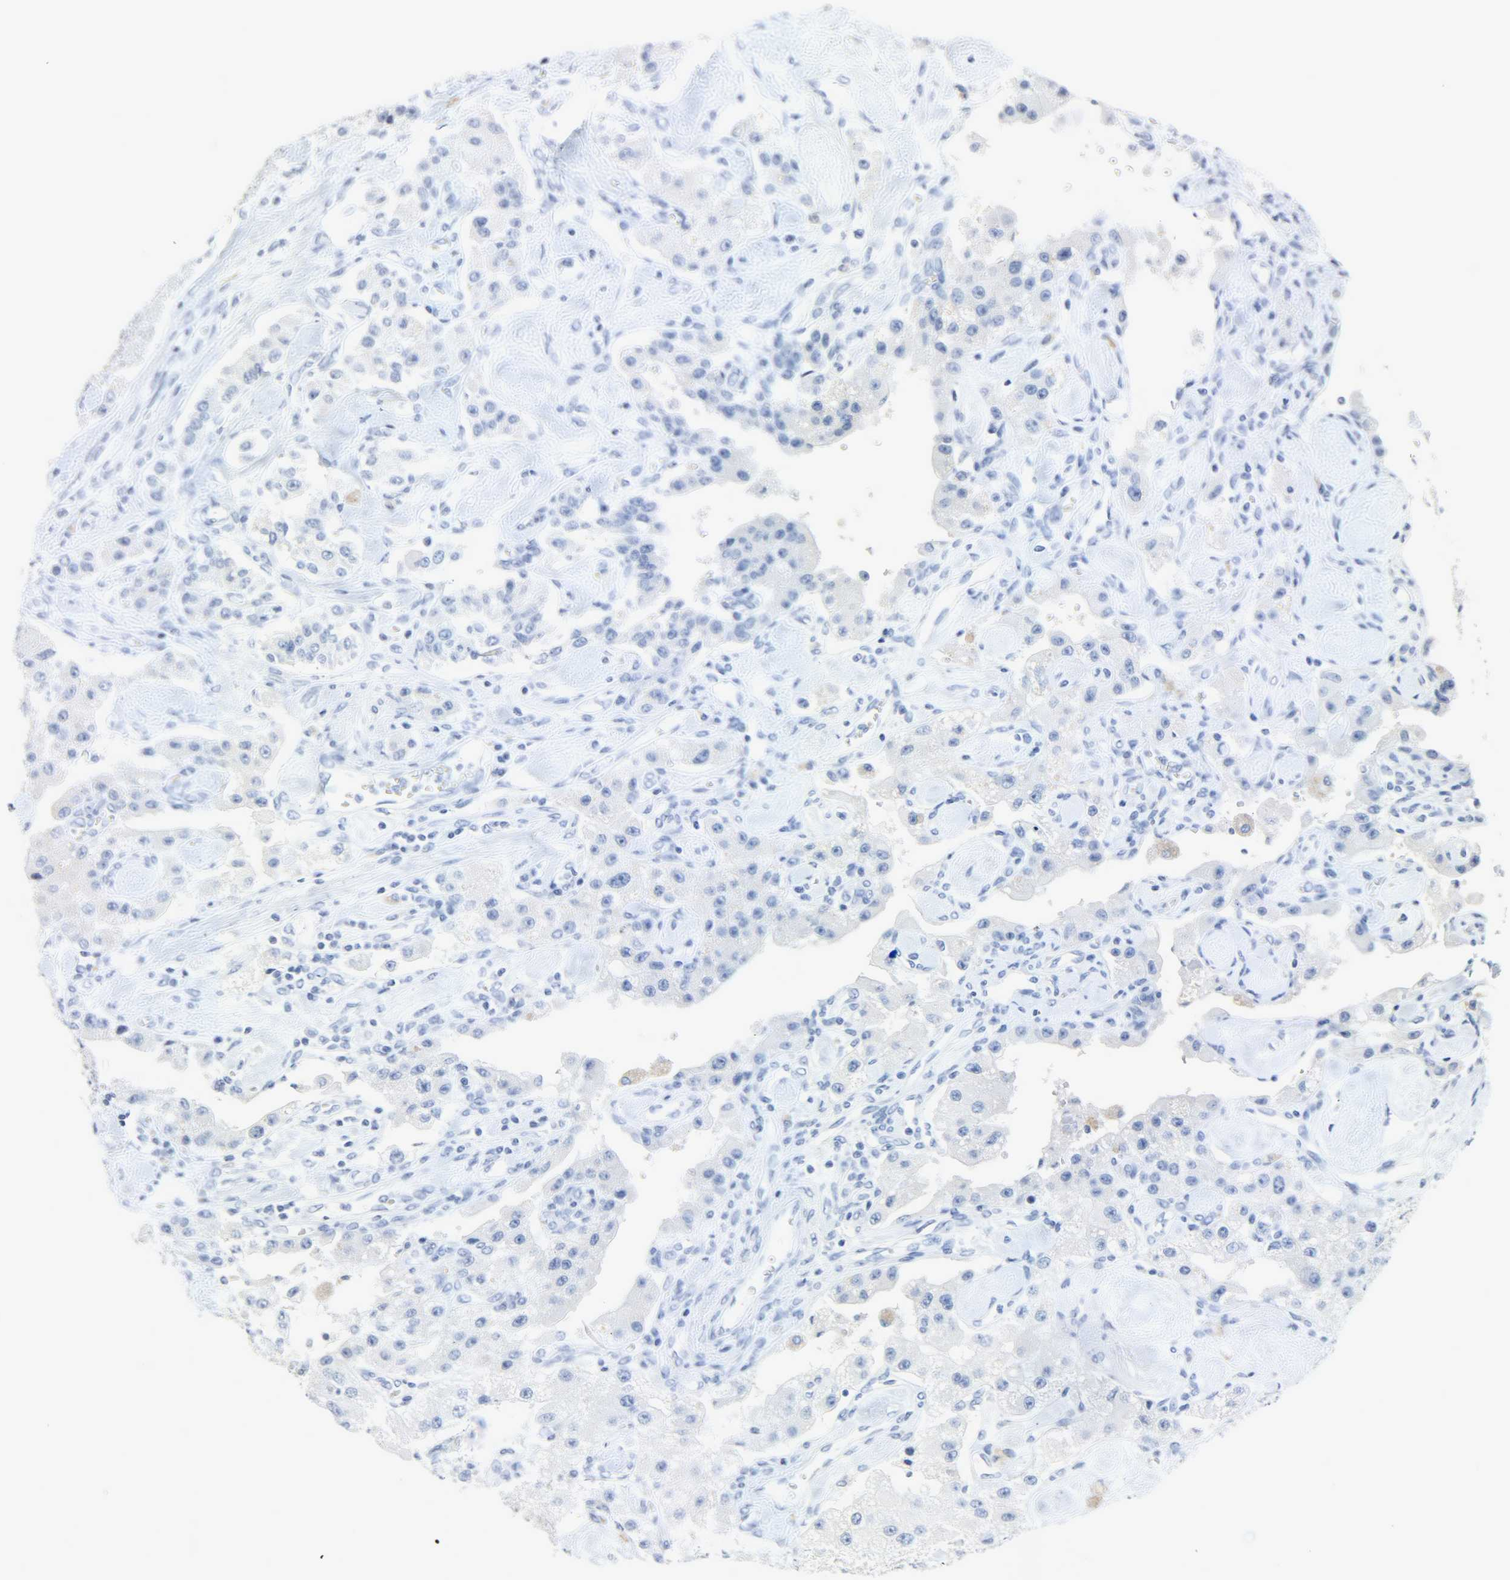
{"staining": {"intensity": "negative", "quantity": "none", "location": "none"}, "tissue": "carcinoid", "cell_type": "Tumor cells", "image_type": "cancer", "snomed": [{"axis": "morphology", "description": "Carcinoid, malignant, NOS"}, {"axis": "topography", "description": "Pancreas"}], "caption": "The image demonstrates no staining of tumor cells in carcinoid (malignant).", "gene": "CA3", "patient": {"sex": "male", "age": 41}}